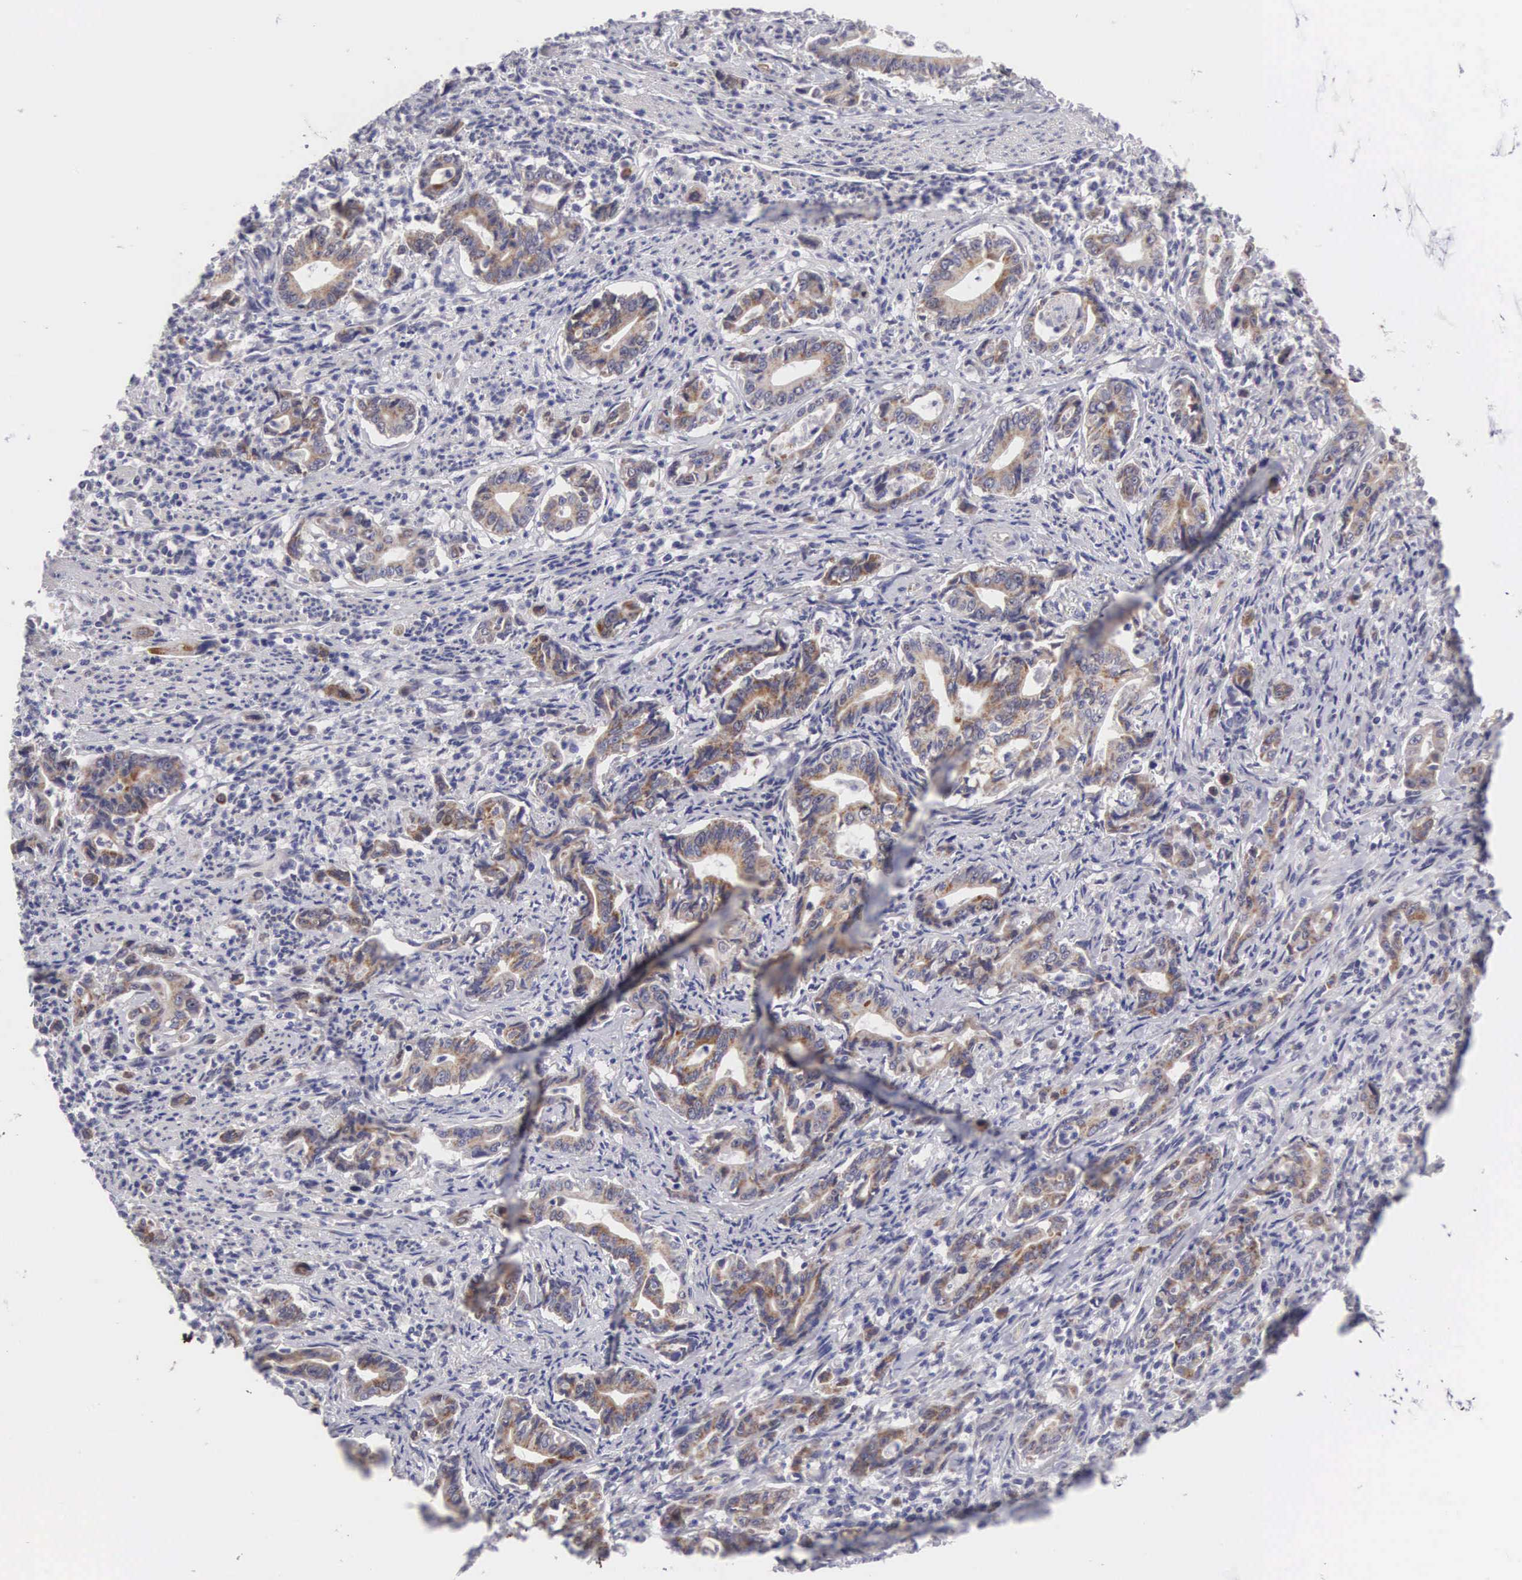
{"staining": {"intensity": "moderate", "quantity": ">75%", "location": "cytoplasmic/membranous"}, "tissue": "stomach cancer", "cell_type": "Tumor cells", "image_type": "cancer", "snomed": [{"axis": "morphology", "description": "Adenocarcinoma, NOS"}, {"axis": "topography", "description": "Stomach"}], "caption": "A photomicrograph showing moderate cytoplasmic/membranous positivity in approximately >75% of tumor cells in stomach adenocarcinoma, as visualized by brown immunohistochemical staining.", "gene": "SOX11", "patient": {"sex": "female", "age": 76}}